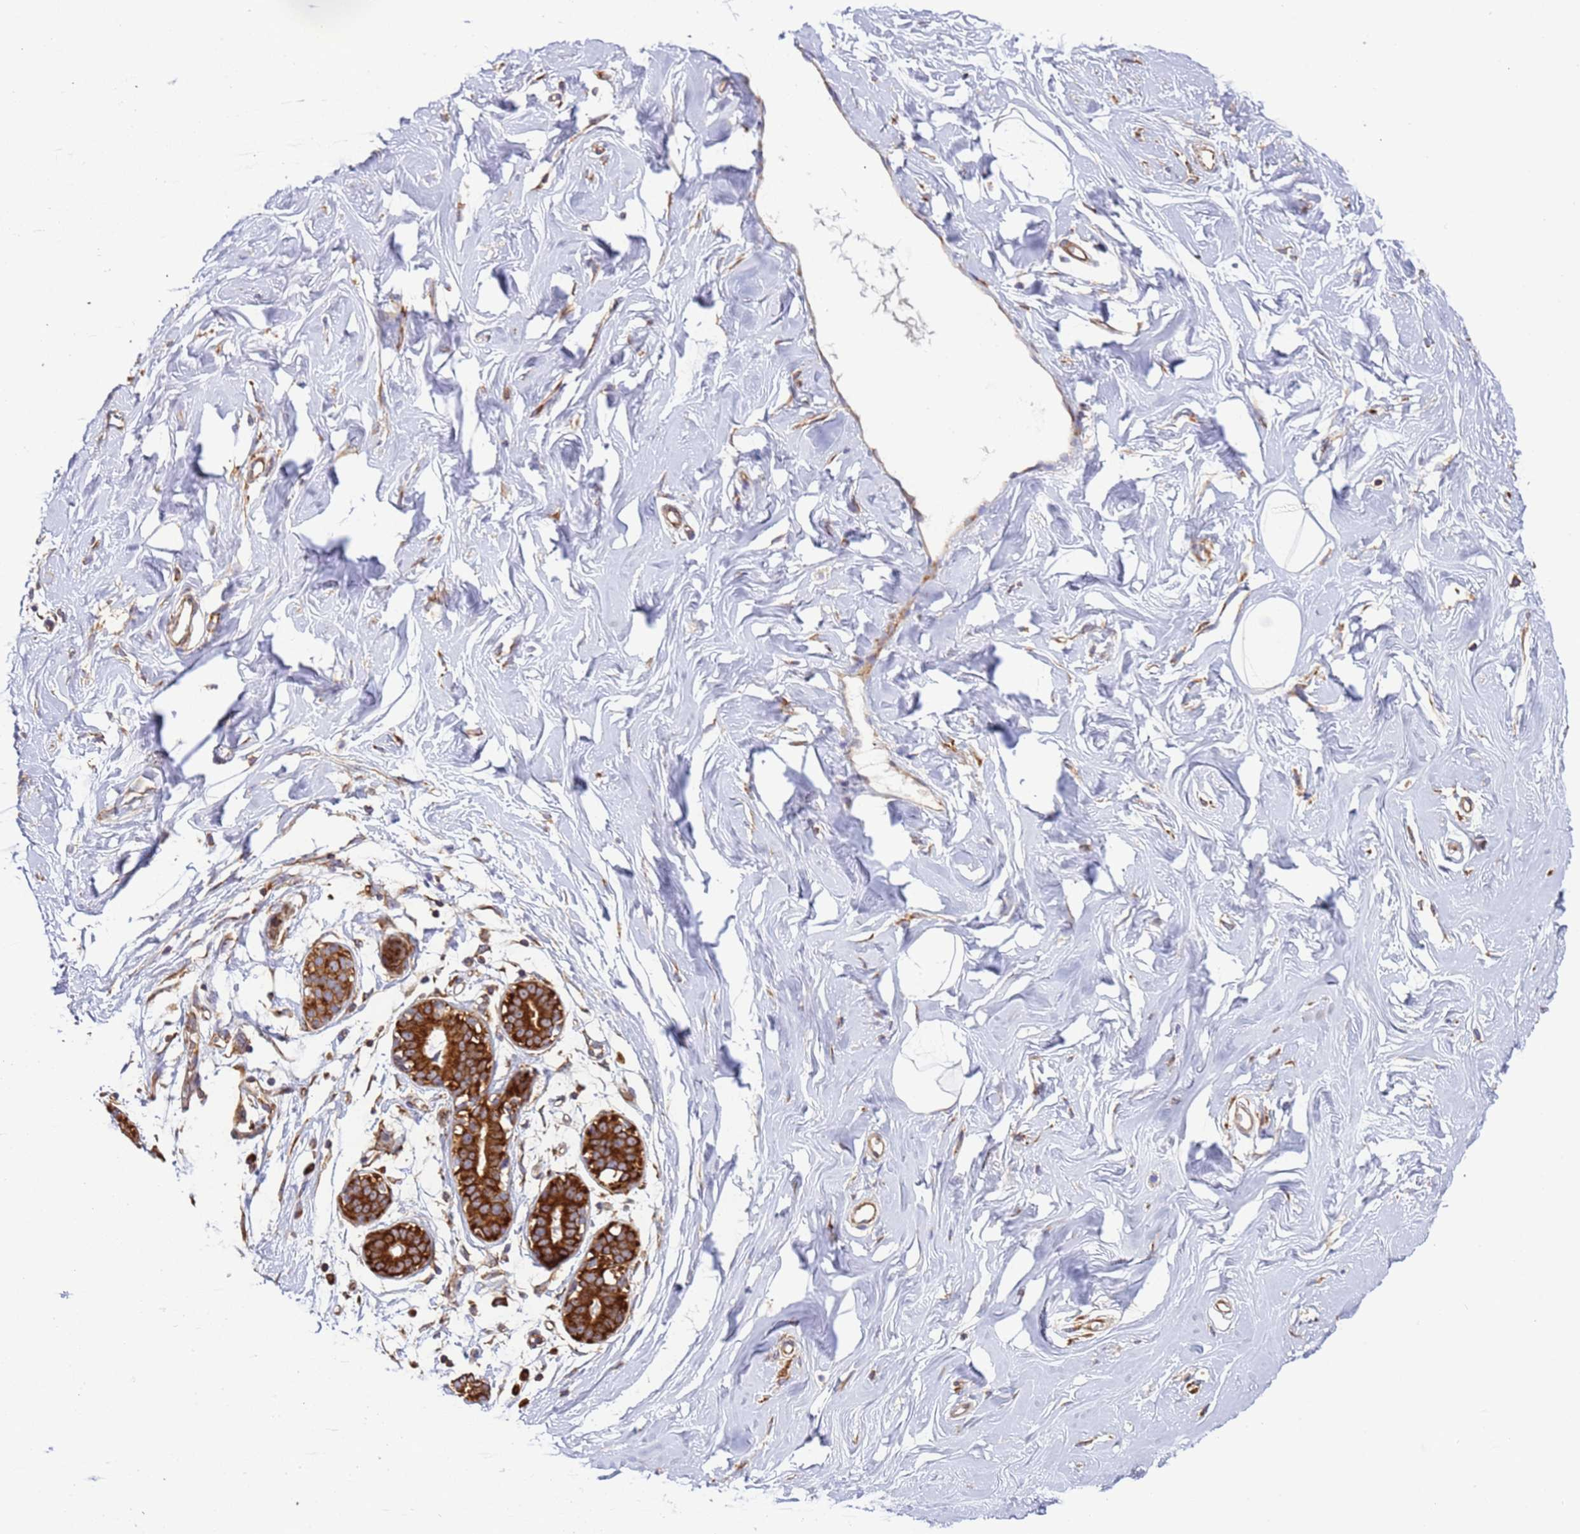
{"staining": {"intensity": "moderate", "quantity": "<25%", "location": "cytoplasmic/membranous"}, "tissue": "breast", "cell_type": "Adipocytes", "image_type": "normal", "snomed": [{"axis": "morphology", "description": "Normal tissue, NOS"}, {"axis": "morphology", "description": "Adenoma, NOS"}, {"axis": "topography", "description": "Breast"}], "caption": "Moderate cytoplasmic/membranous staining is appreciated in approximately <25% of adipocytes in benign breast.", "gene": "RPL36", "patient": {"sex": "female", "age": 23}}